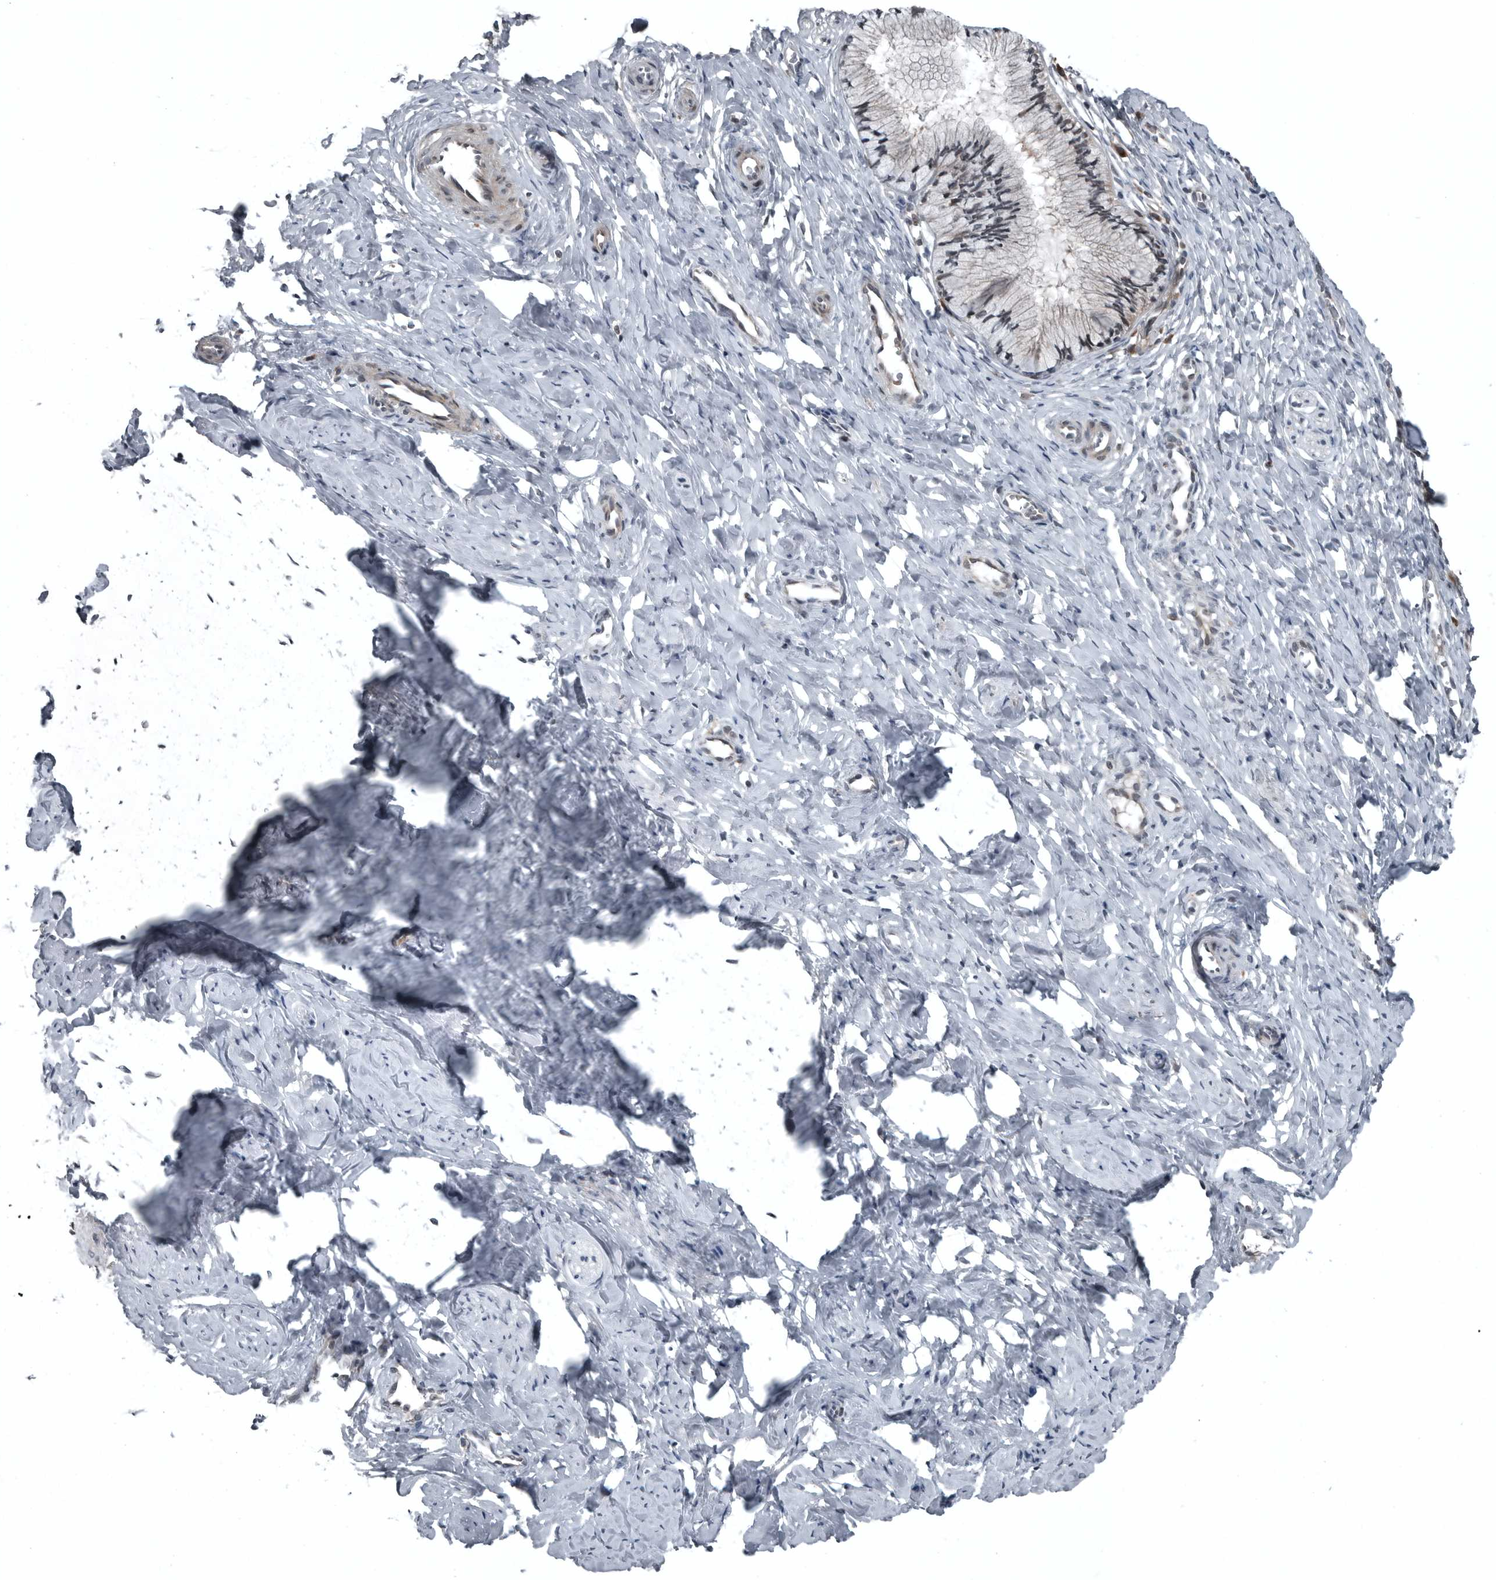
{"staining": {"intensity": "negative", "quantity": "none", "location": "none"}, "tissue": "cervix", "cell_type": "Glandular cells", "image_type": "normal", "snomed": [{"axis": "morphology", "description": "Normal tissue, NOS"}, {"axis": "topography", "description": "Cervix"}], "caption": "Cervix was stained to show a protein in brown. There is no significant expression in glandular cells. The staining was performed using DAB (3,3'-diaminobenzidine) to visualize the protein expression in brown, while the nuclei were stained in blue with hematoxylin (Magnification: 20x).", "gene": "GAK", "patient": {"sex": "female", "age": 27}}